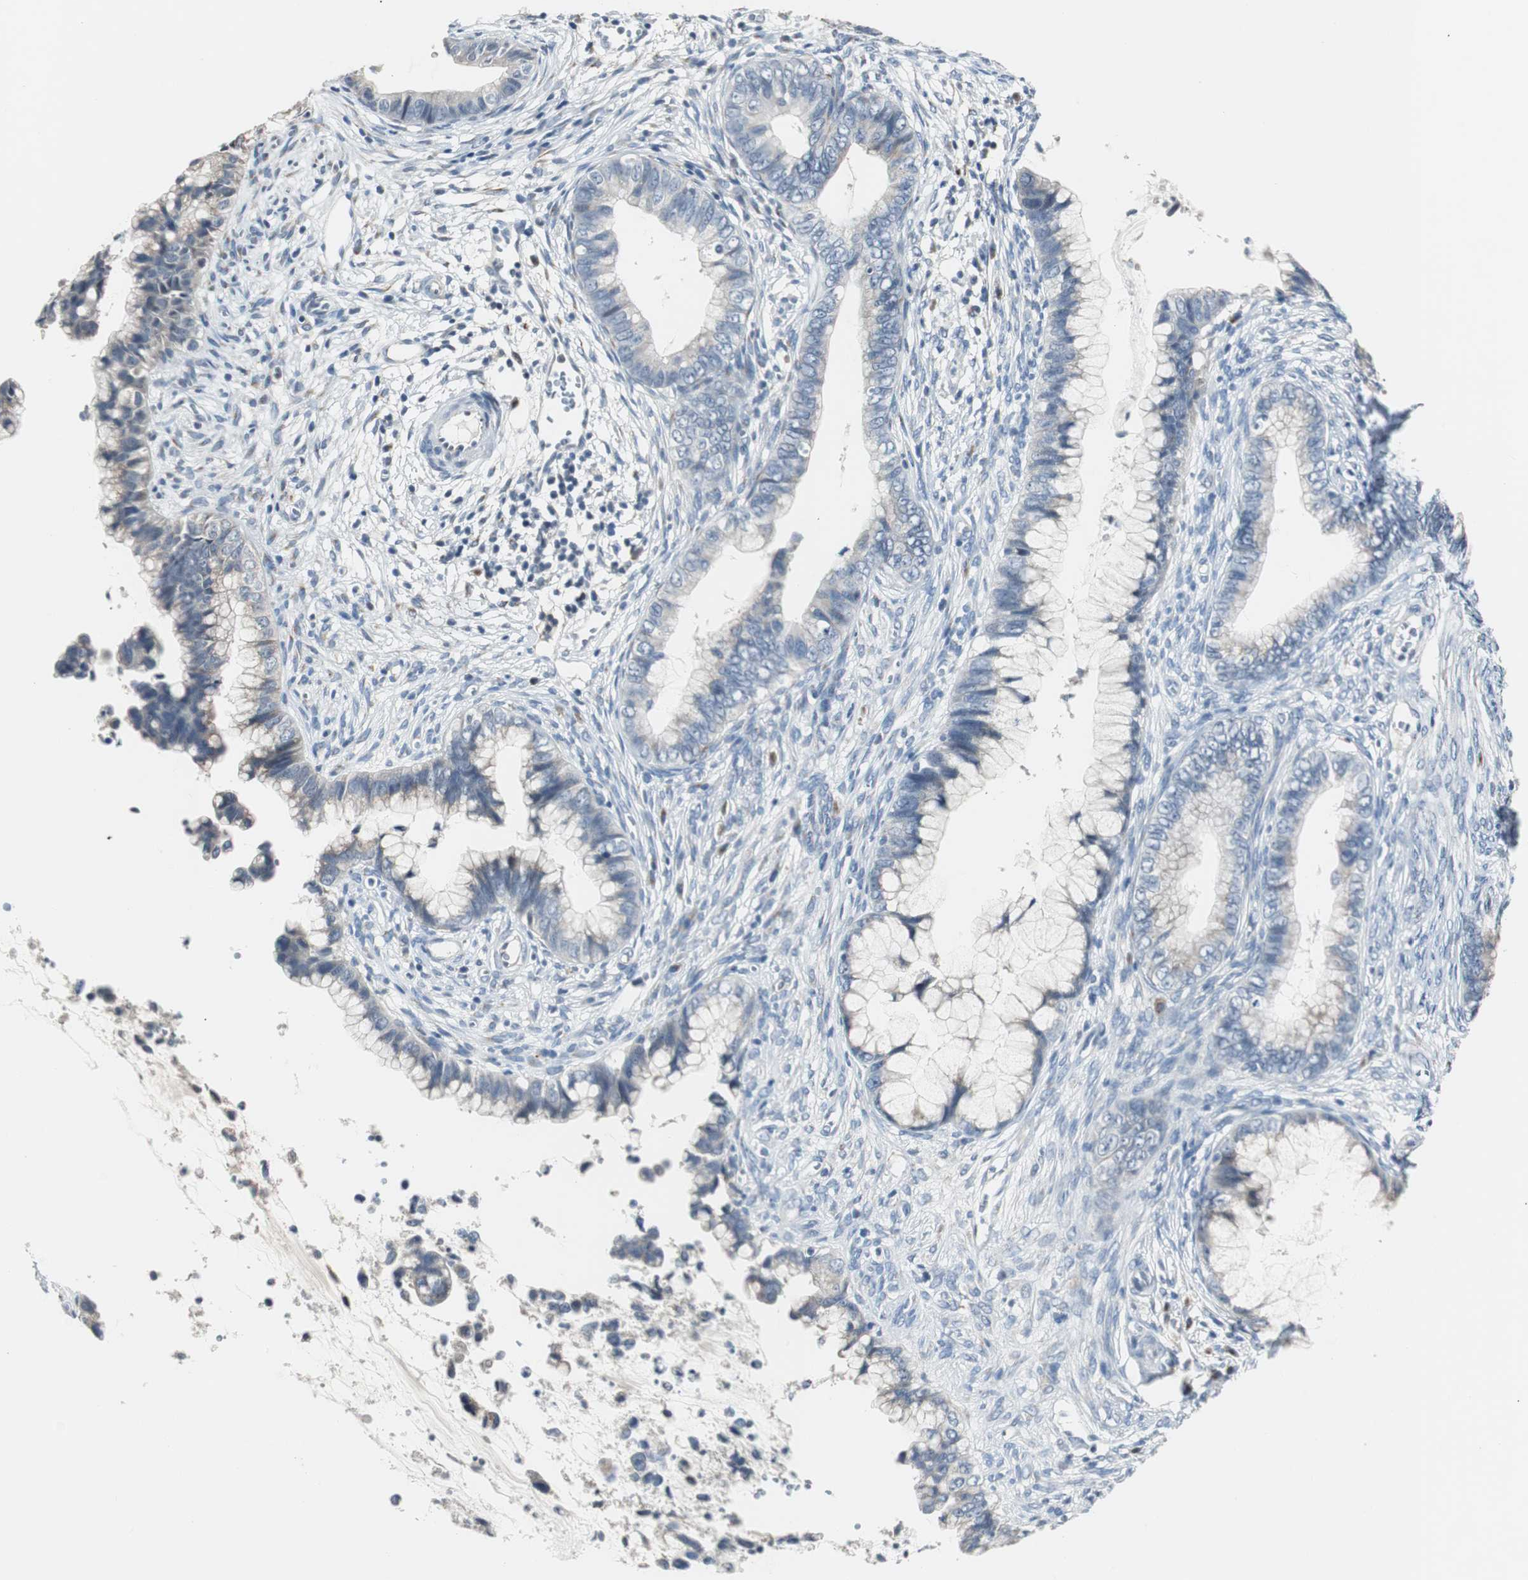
{"staining": {"intensity": "negative", "quantity": "none", "location": "none"}, "tissue": "cervical cancer", "cell_type": "Tumor cells", "image_type": "cancer", "snomed": [{"axis": "morphology", "description": "Adenocarcinoma, NOS"}, {"axis": "topography", "description": "Cervix"}], "caption": "This is an immunohistochemistry photomicrograph of adenocarcinoma (cervical). There is no staining in tumor cells.", "gene": "SOX30", "patient": {"sex": "female", "age": 44}}